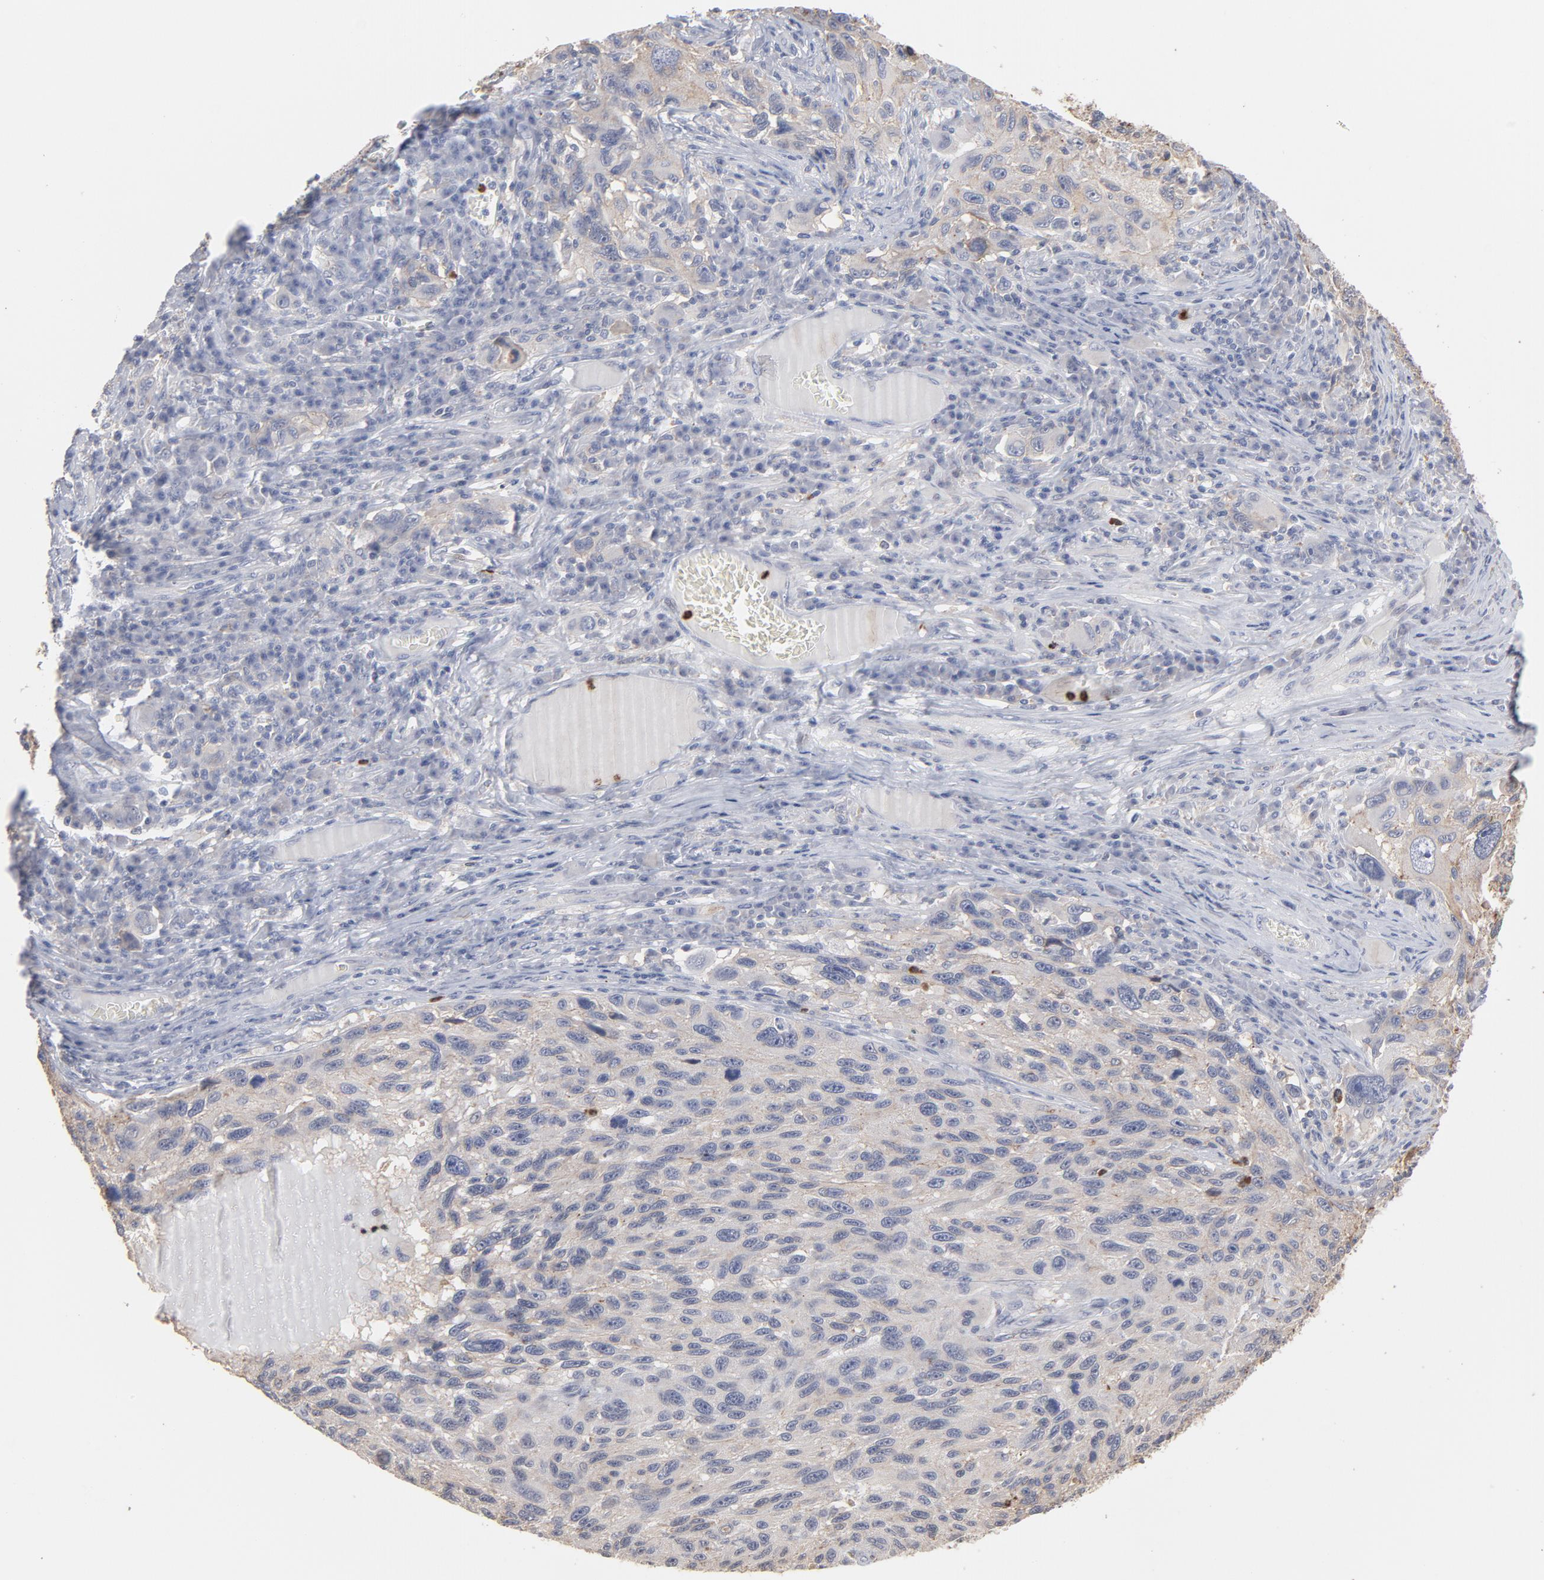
{"staining": {"intensity": "weak", "quantity": "25%-75%", "location": "cytoplasmic/membranous"}, "tissue": "melanoma", "cell_type": "Tumor cells", "image_type": "cancer", "snomed": [{"axis": "morphology", "description": "Malignant melanoma, NOS"}, {"axis": "topography", "description": "Skin"}], "caption": "Protein expression analysis of human malignant melanoma reveals weak cytoplasmic/membranous positivity in approximately 25%-75% of tumor cells.", "gene": "PNMA1", "patient": {"sex": "male", "age": 53}}